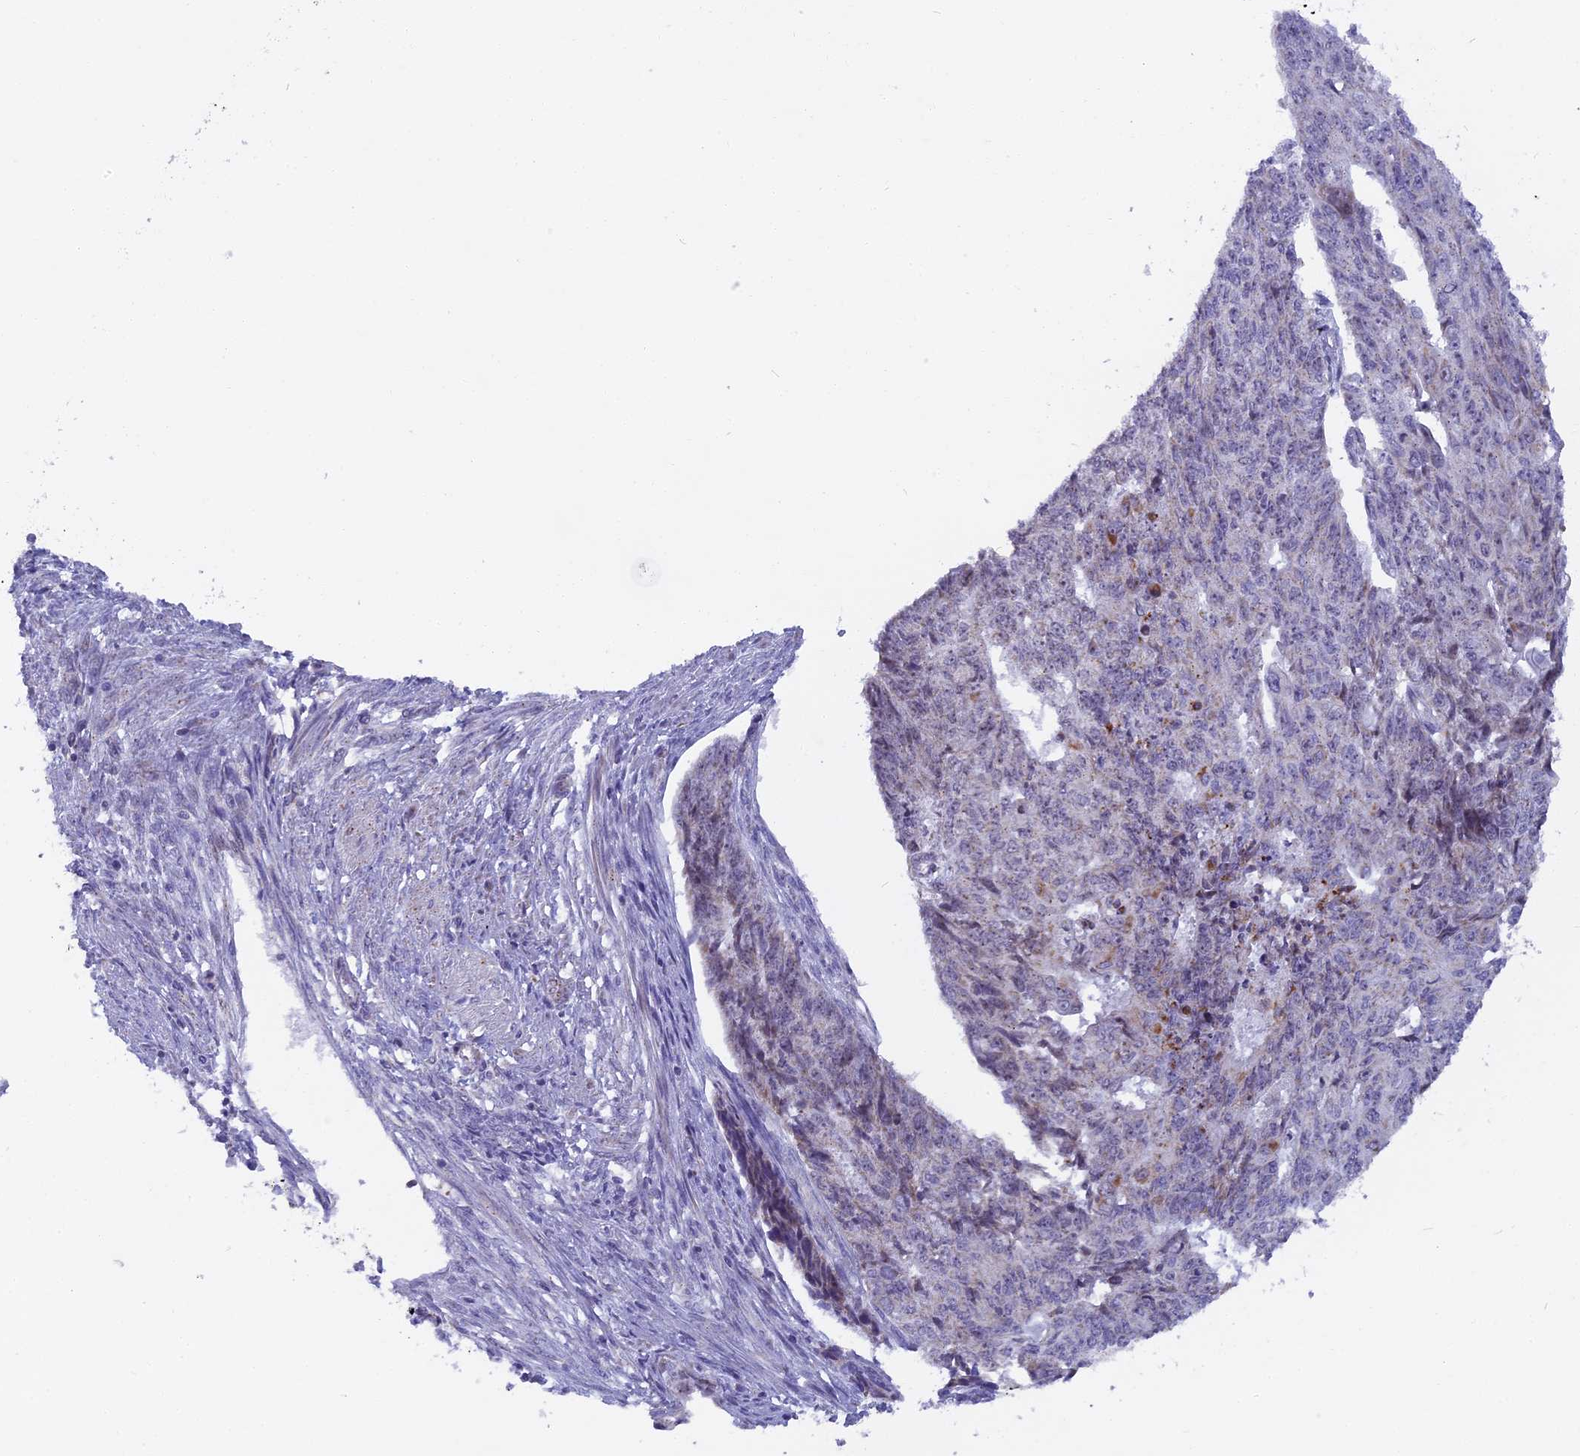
{"staining": {"intensity": "weak", "quantity": "<25%", "location": "nuclear"}, "tissue": "endometrial cancer", "cell_type": "Tumor cells", "image_type": "cancer", "snomed": [{"axis": "morphology", "description": "Adenocarcinoma, NOS"}, {"axis": "topography", "description": "Endometrium"}], "caption": "The micrograph demonstrates no significant staining in tumor cells of adenocarcinoma (endometrial). (DAB IHC, high magnification).", "gene": "DTWD1", "patient": {"sex": "female", "age": 32}}